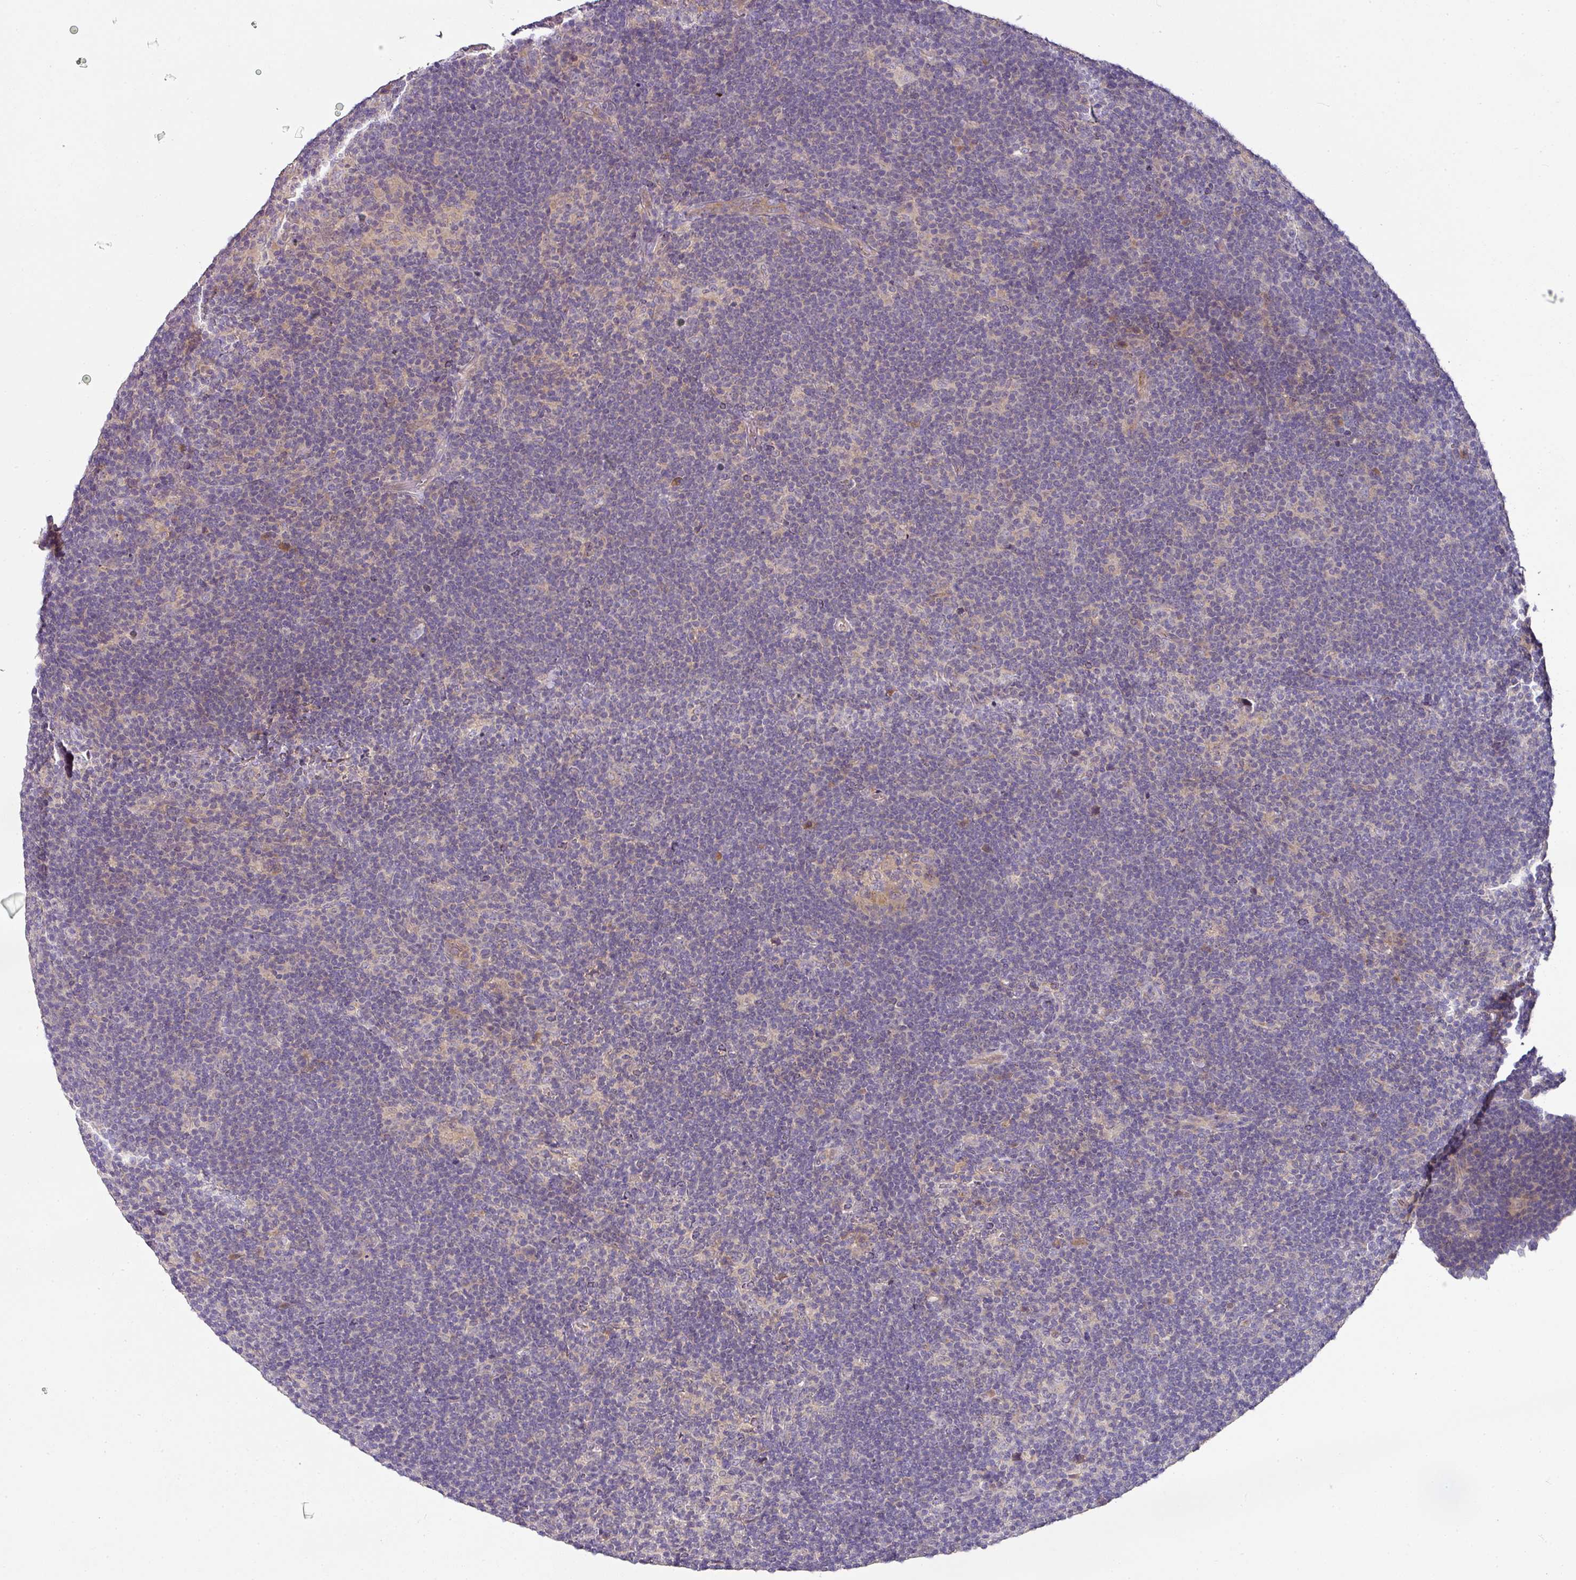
{"staining": {"intensity": "negative", "quantity": "none", "location": "none"}, "tissue": "lymphoma", "cell_type": "Tumor cells", "image_type": "cancer", "snomed": [{"axis": "morphology", "description": "Hodgkin's disease, NOS"}, {"axis": "topography", "description": "Lymph node"}], "caption": "IHC of human lymphoma shows no expression in tumor cells. Nuclei are stained in blue.", "gene": "SKIC2", "patient": {"sex": "female", "age": 57}}